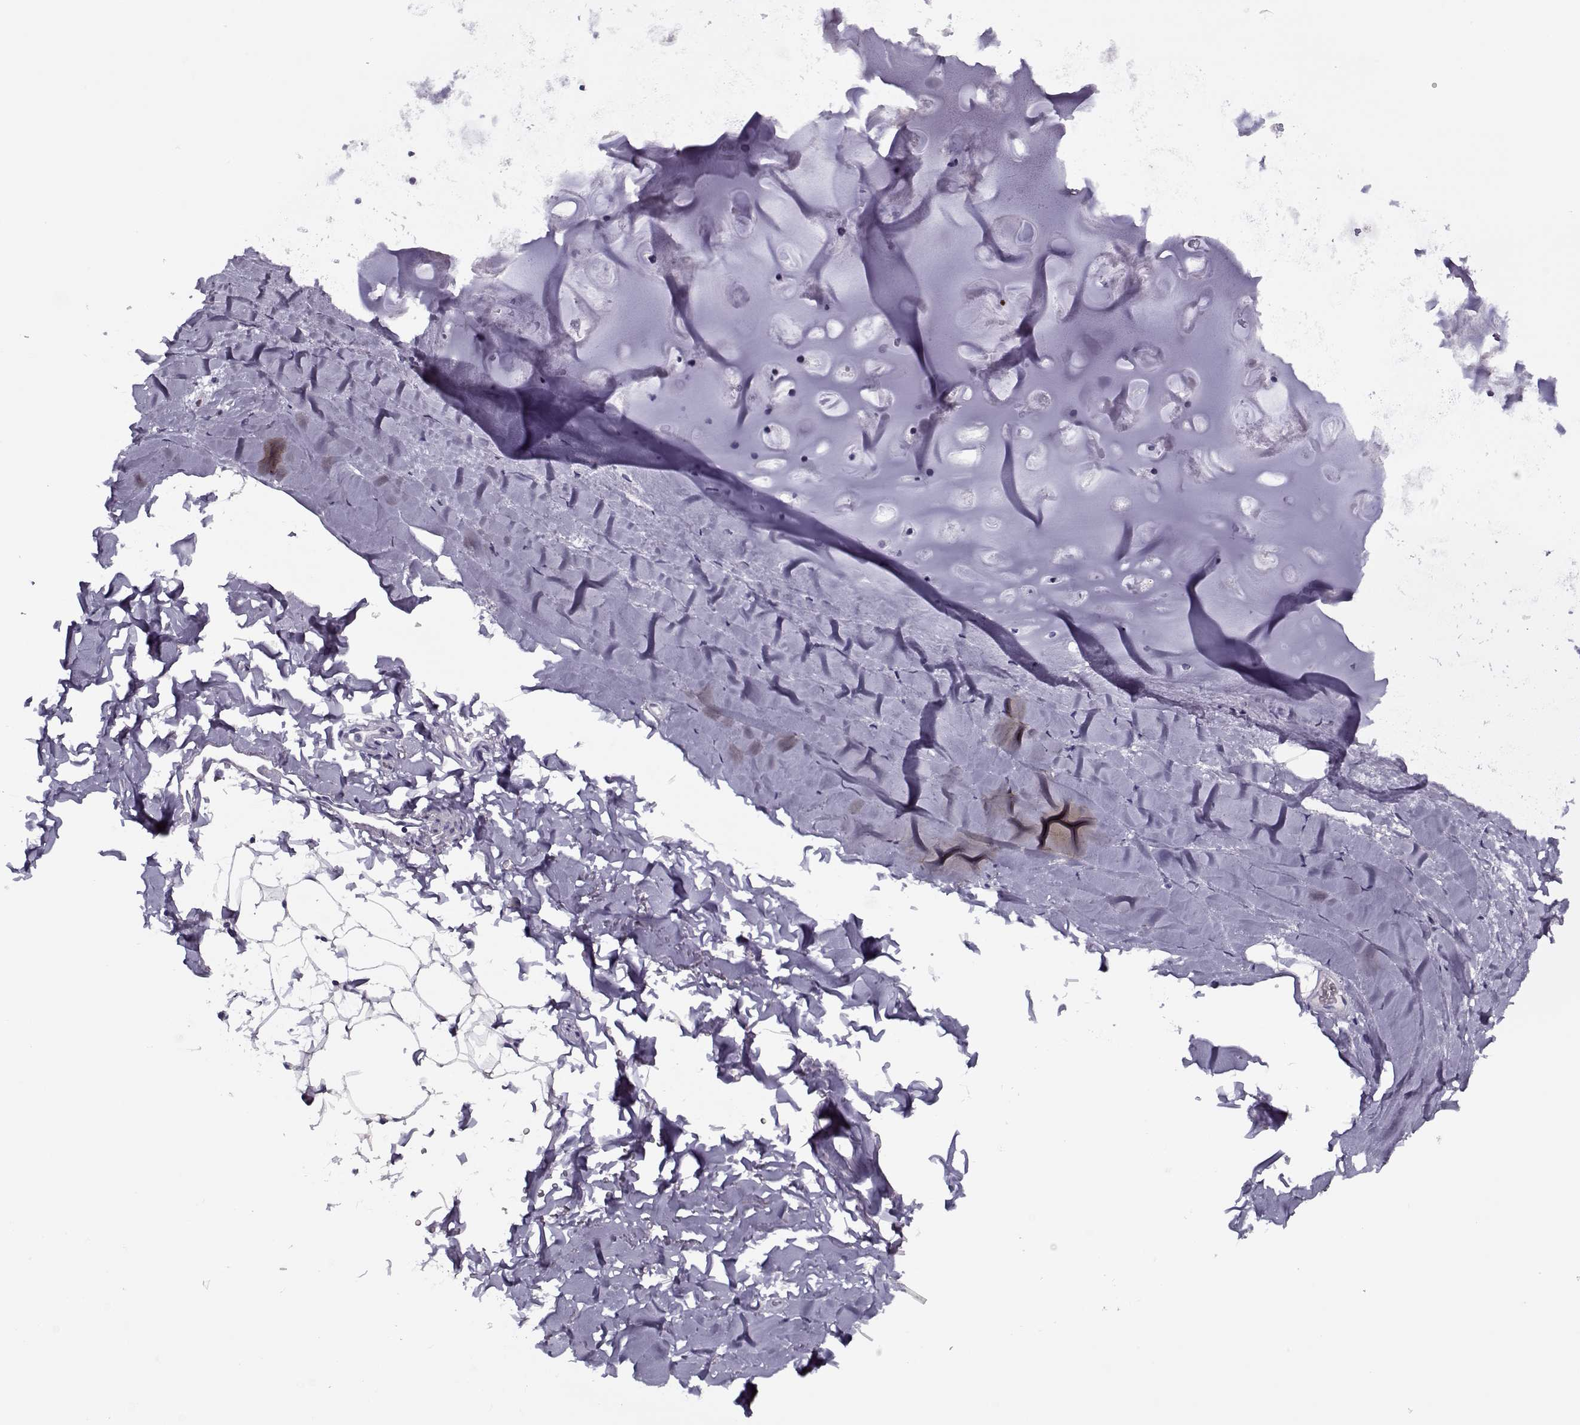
{"staining": {"intensity": "negative", "quantity": "none", "location": "none"}, "tissue": "soft tissue", "cell_type": "Chondrocytes", "image_type": "normal", "snomed": [{"axis": "morphology", "description": "Normal tissue, NOS"}, {"axis": "topography", "description": "Lymph node"}, {"axis": "topography", "description": "Bronchus"}], "caption": "Normal soft tissue was stained to show a protein in brown. There is no significant expression in chondrocytes. (Immunohistochemistry (ihc), brightfield microscopy, high magnification).", "gene": "CIBAR1", "patient": {"sex": "female", "age": 70}}